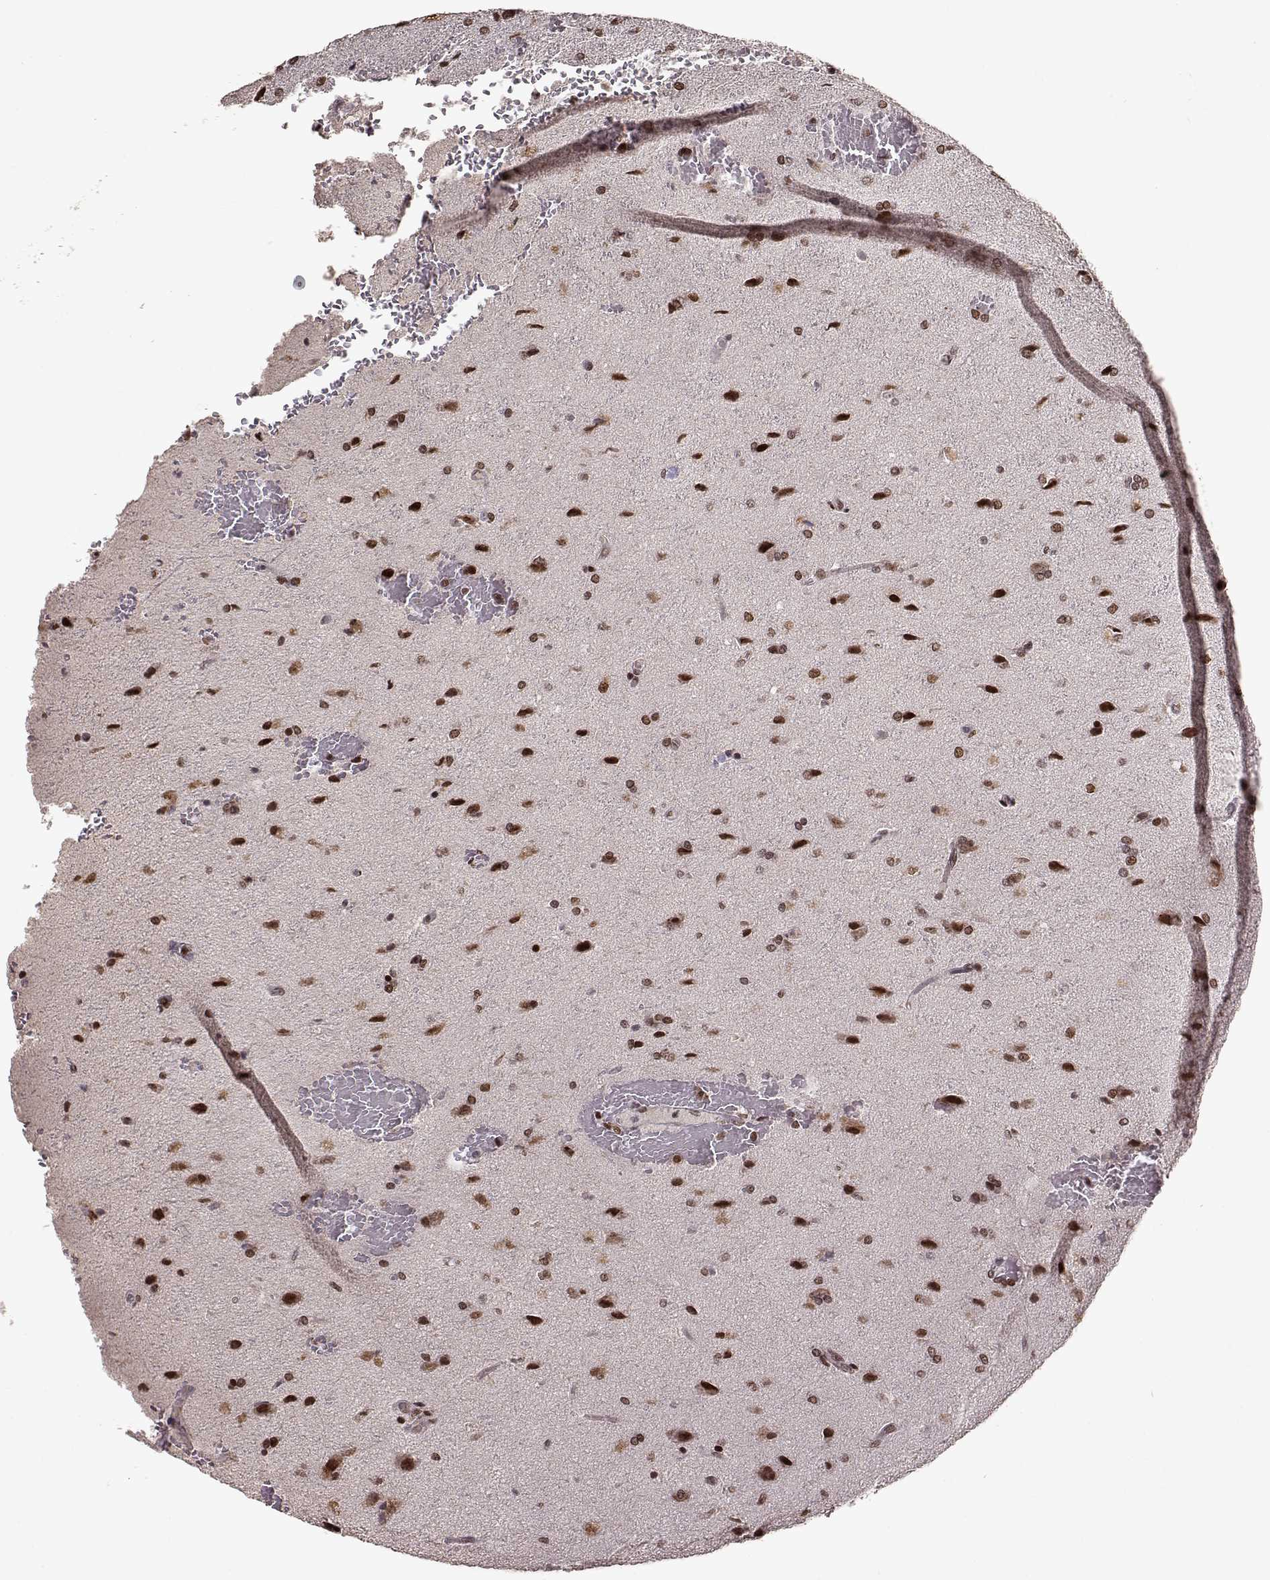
{"staining": {"intensity": "moderate", "quantity": ">75%", "location": "nuclear"}, "tissue": "glioma", "cell_type": "Tumor cells", "image_type": "cancer", "snomed": [{"axis": "morphology", "description": "Glioma, malignant, High grade"}, {"axis": "topography", "description": "Brain"}], "caption": "A brown stain shows moderate nuclear positivity of a protein in human glioma tumor cells.", "gene": "RRAGD", "patient": {"sex": "male", "age": 68}}